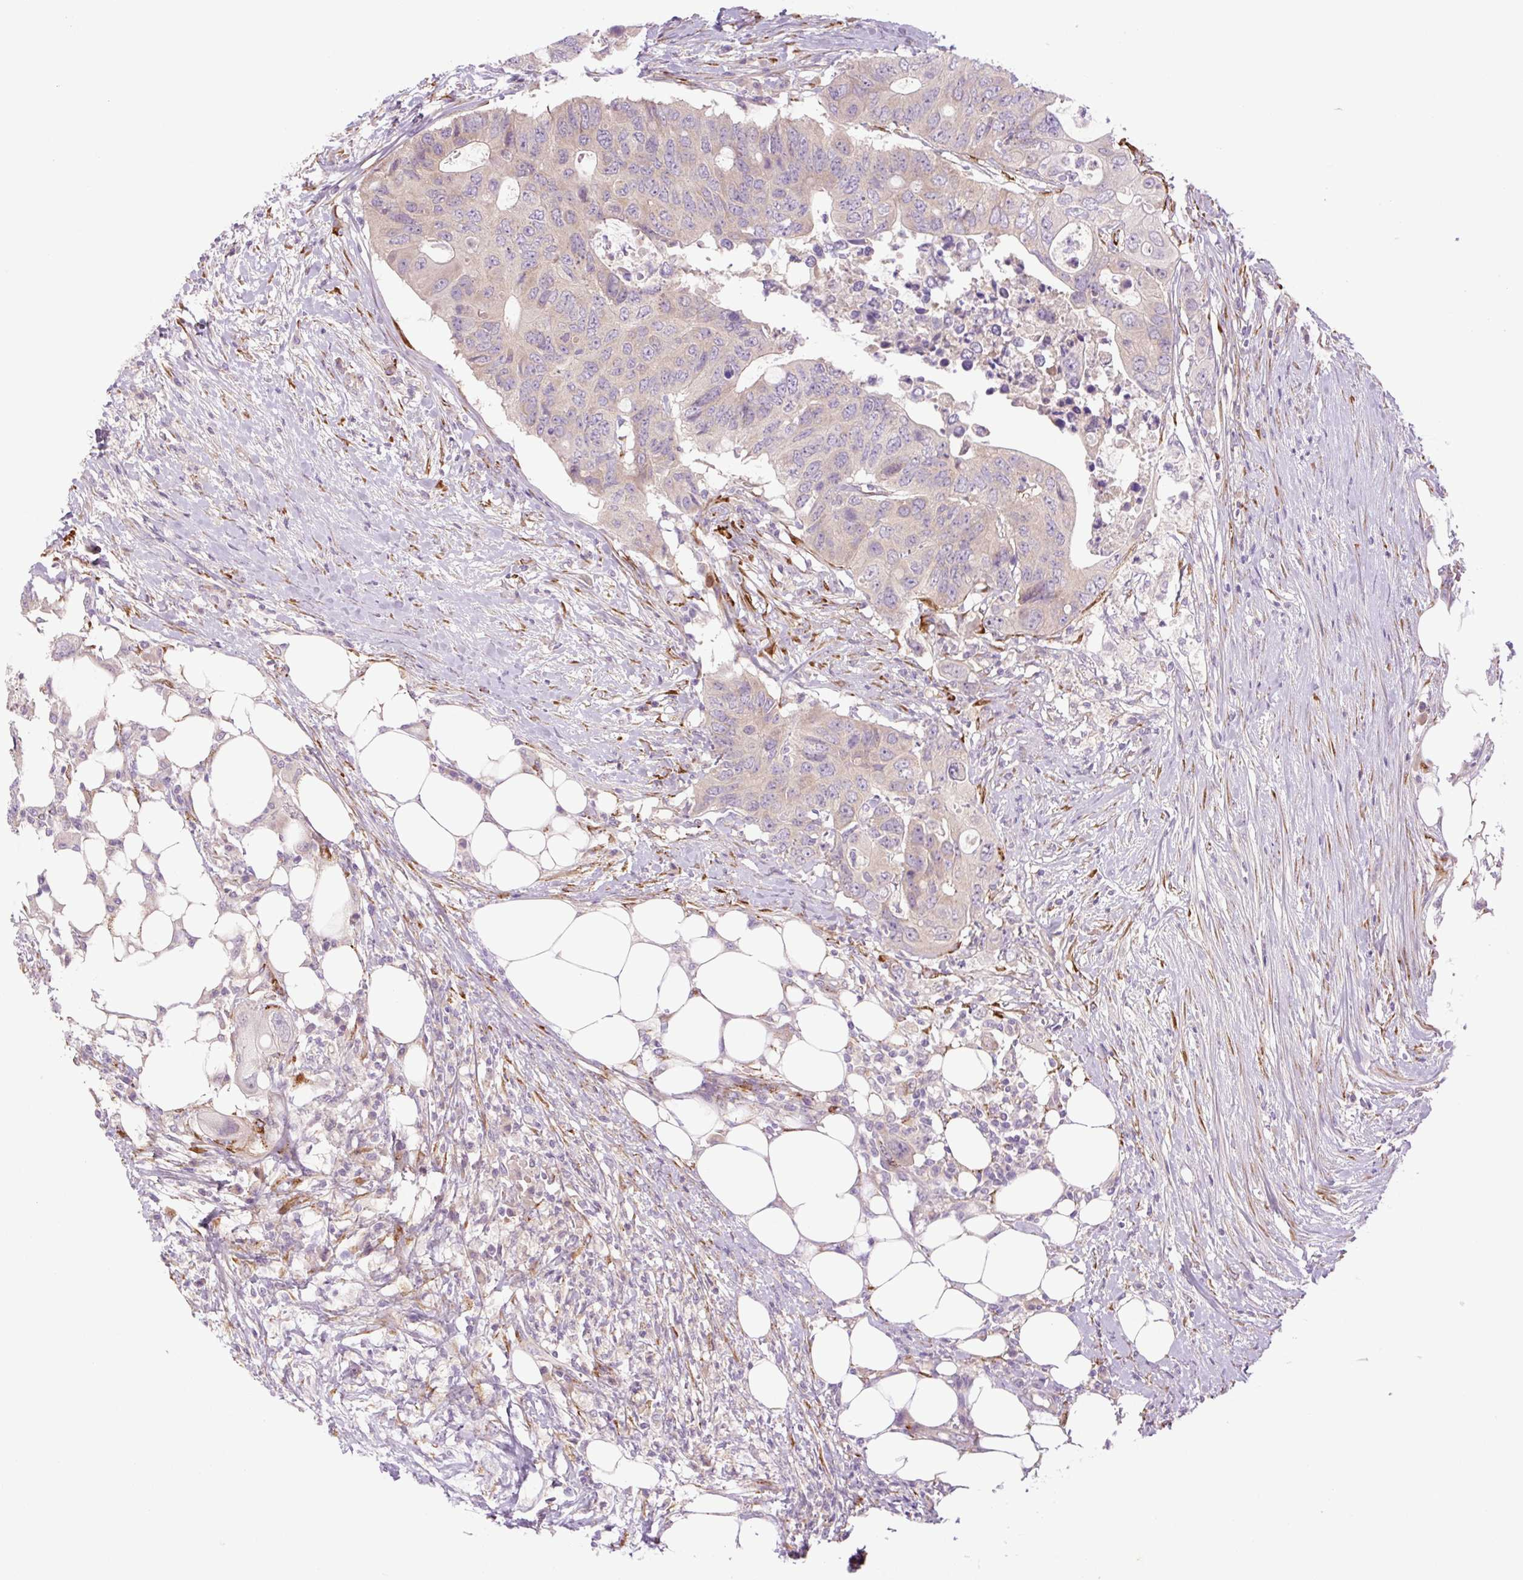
{"staining": {"intensity": "weak", "quantity": "25%-75%", "location": "cytoplasmic/membranous"}, "tissue": "colorectal cancer", "cell_type": "Tumor cells", "image_type": "cancer", "snomed": [{"axis": "morphology", "description": "Adenocarcinoma, NOS"}, {"axis": "topography", "description": "Colon"}], "caption": "Immunohistochemistry (IHC) micrograph of neoplastic tissue: colorectal adenocarcinoma stained using immunohistochemistry (IHC) demonstrates low levels of weak protein expression localized specifically in the cytoplasmic/membranous of tumor cells, appearing as a cytoplasmic/membranous brown color.", "gene": "COL5A1", "patient": {"sex": "male", "age": 71}}